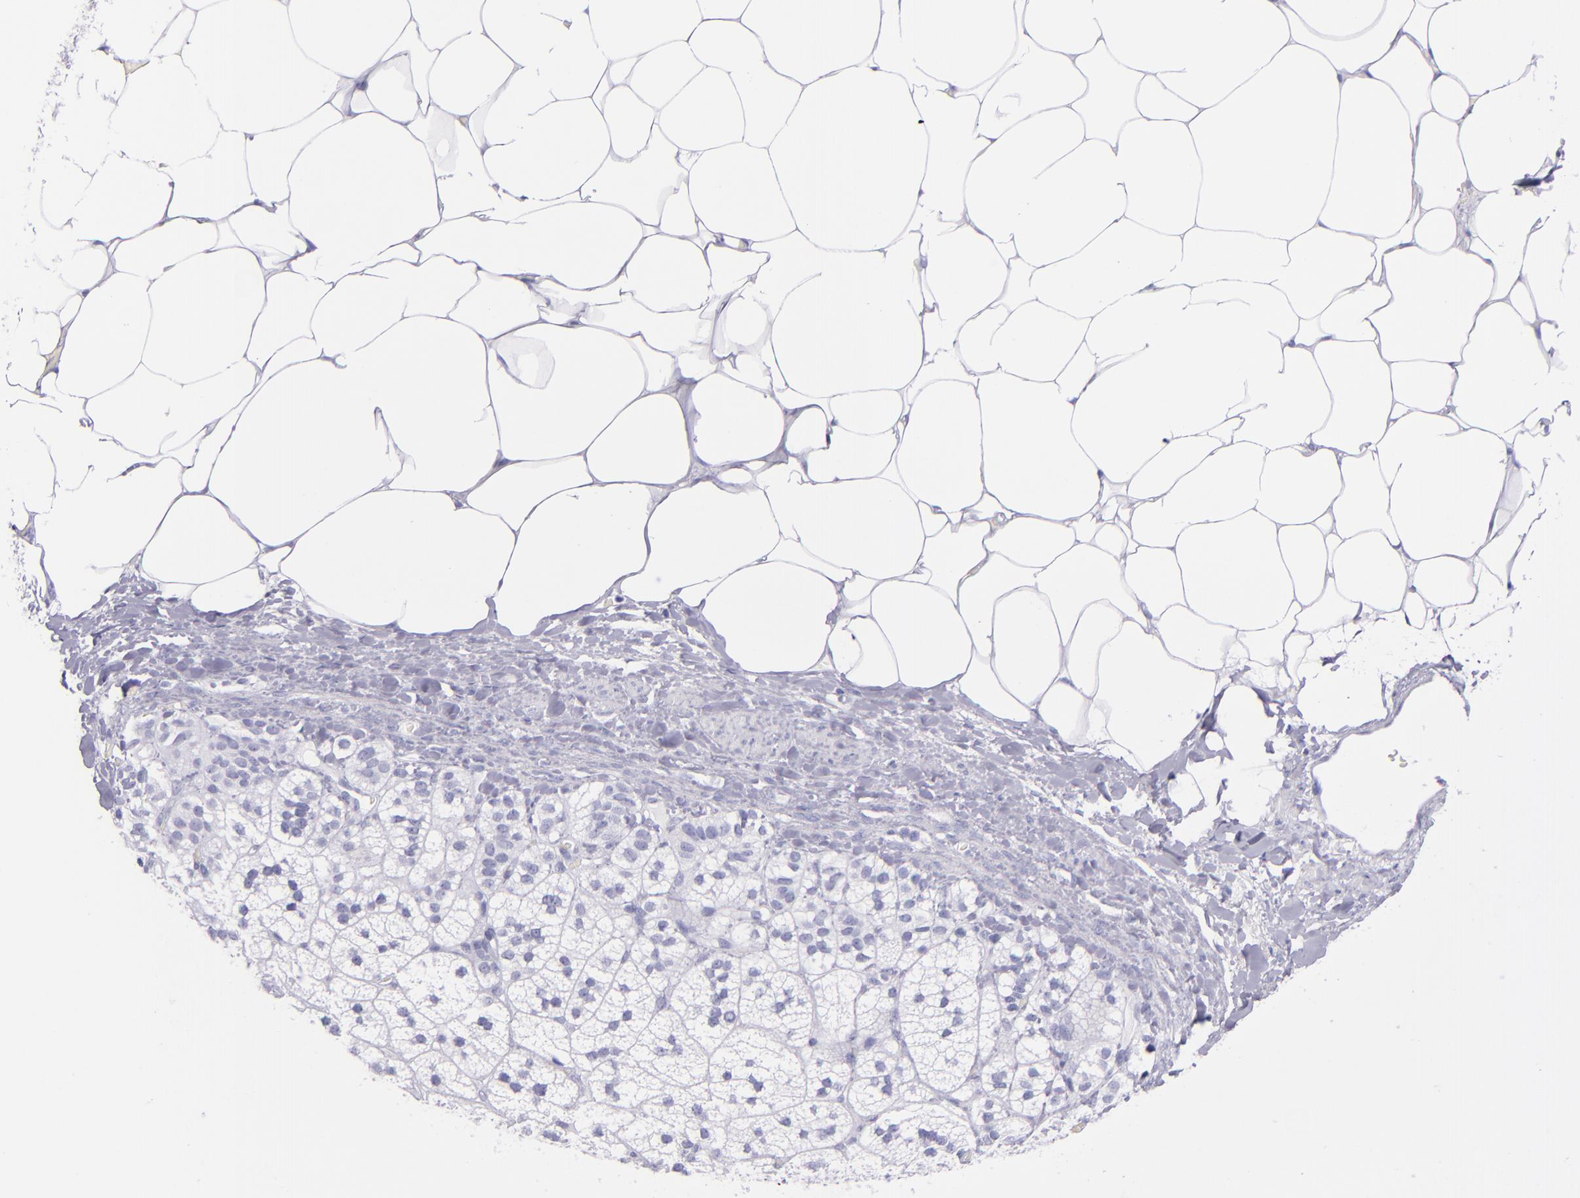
{"staining": {"intensity": "negative", "quantity": "none", "location": "none"}, "tissue": "adrenal gland", "cell_type": "Glandular cells", "image_type": "normal", "snomed": [{"axis": "morphology", "description": "Normal tissue, NOS"}, {"axis": "topography", "description": "Adrenal gland"}], "caption": "Image shows no protein staining in glandular cells of normal adrenal gland. (IHC, brightfield microscopy, high magnification).", "gene": "SFTPB", "patient": {"sex": "male", "age": 35}}